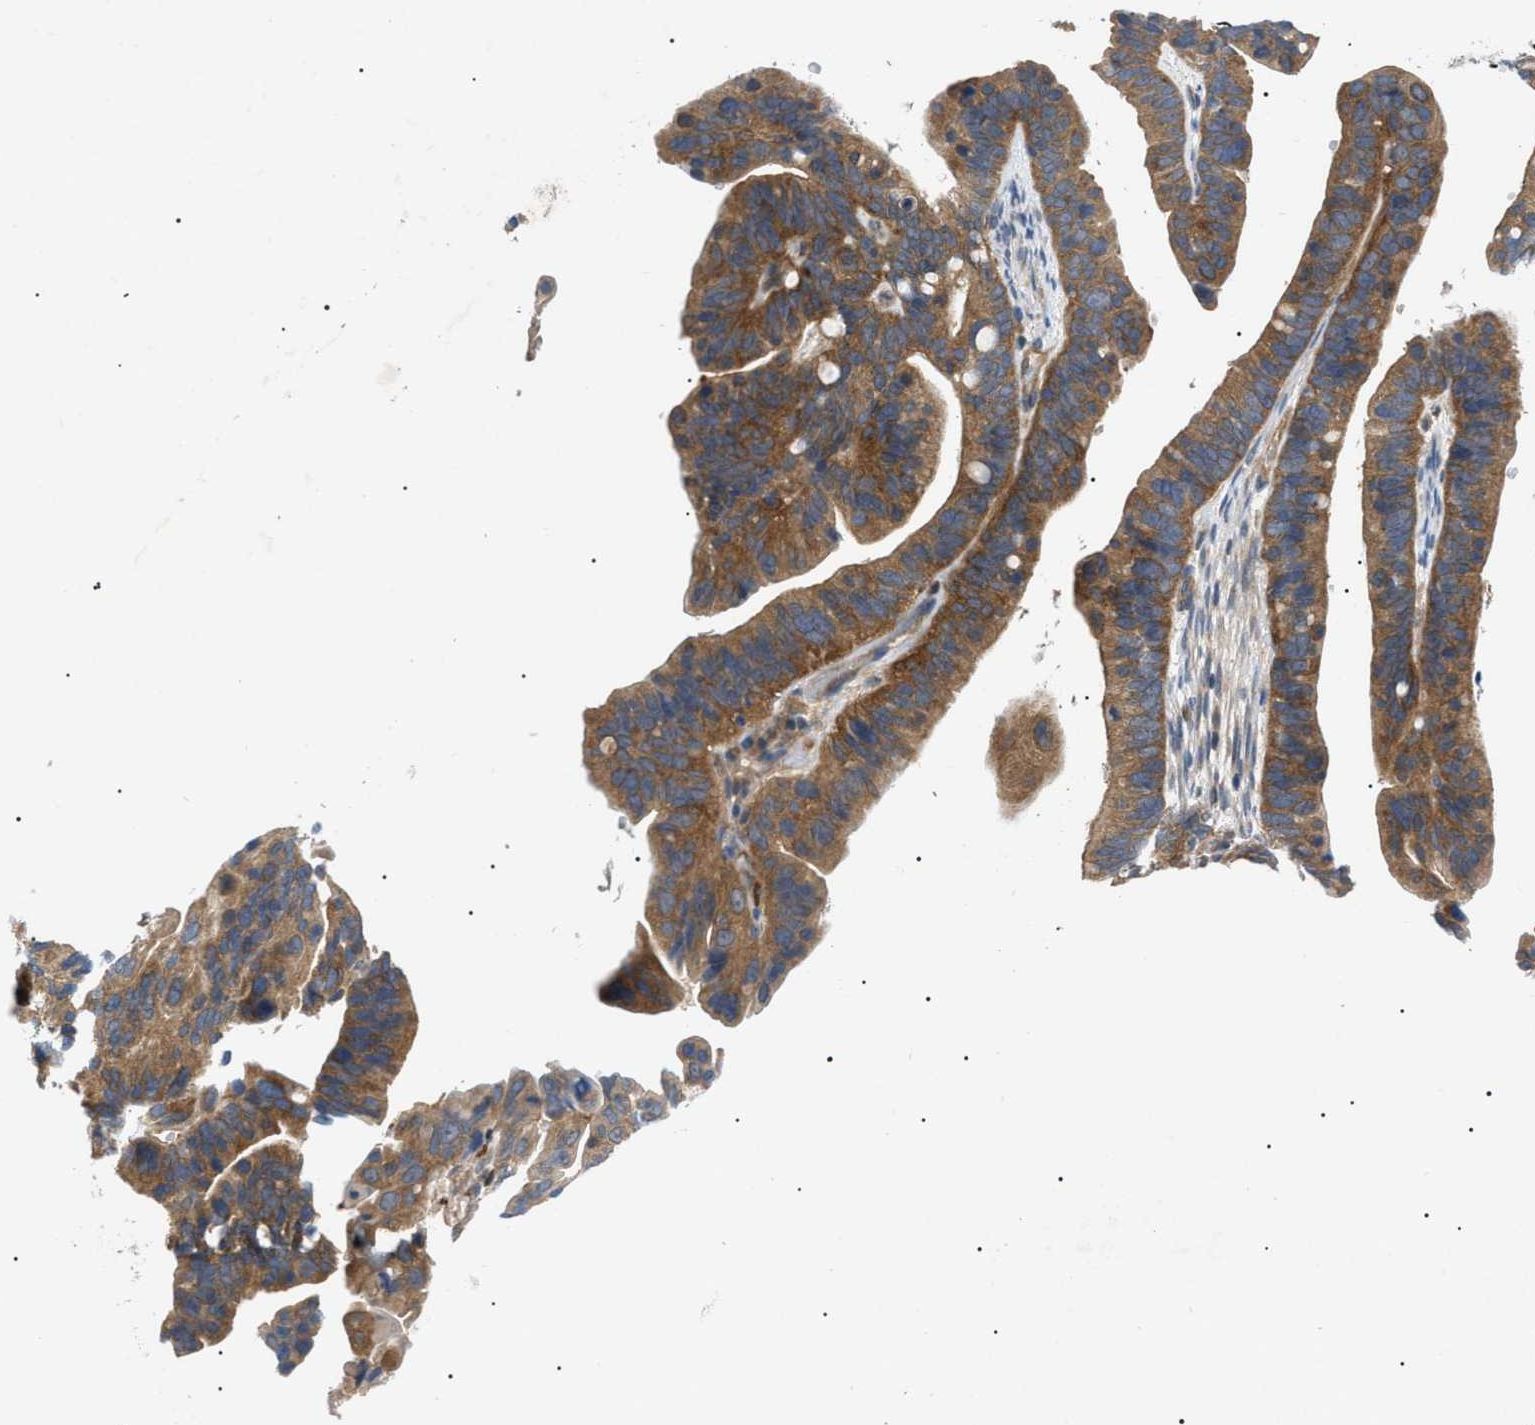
{"staining": {"intensity": "moderate", "quantity": ">75%", "location": "cytoplasmic/membranous"}, "tissue": "ovarian cancer", "cell_type": "Tumor cells", "image_type": "cancer", "snomed": [{"axis": "morphology", "description": "Cystadenocarcinoma, serous, NOS"}, {"axis": "topography", "description": "Ovary"}], "caption": "Immunohistochemistry (IHC) of ovarian serous cystadenocarcinoma demonstrates medium levels of moderate cytoplasmic/membranous expression in approximately >75% of tumor cells.", "gene": "RIPK1", "patient": {"sex": "female", "age": 56}}